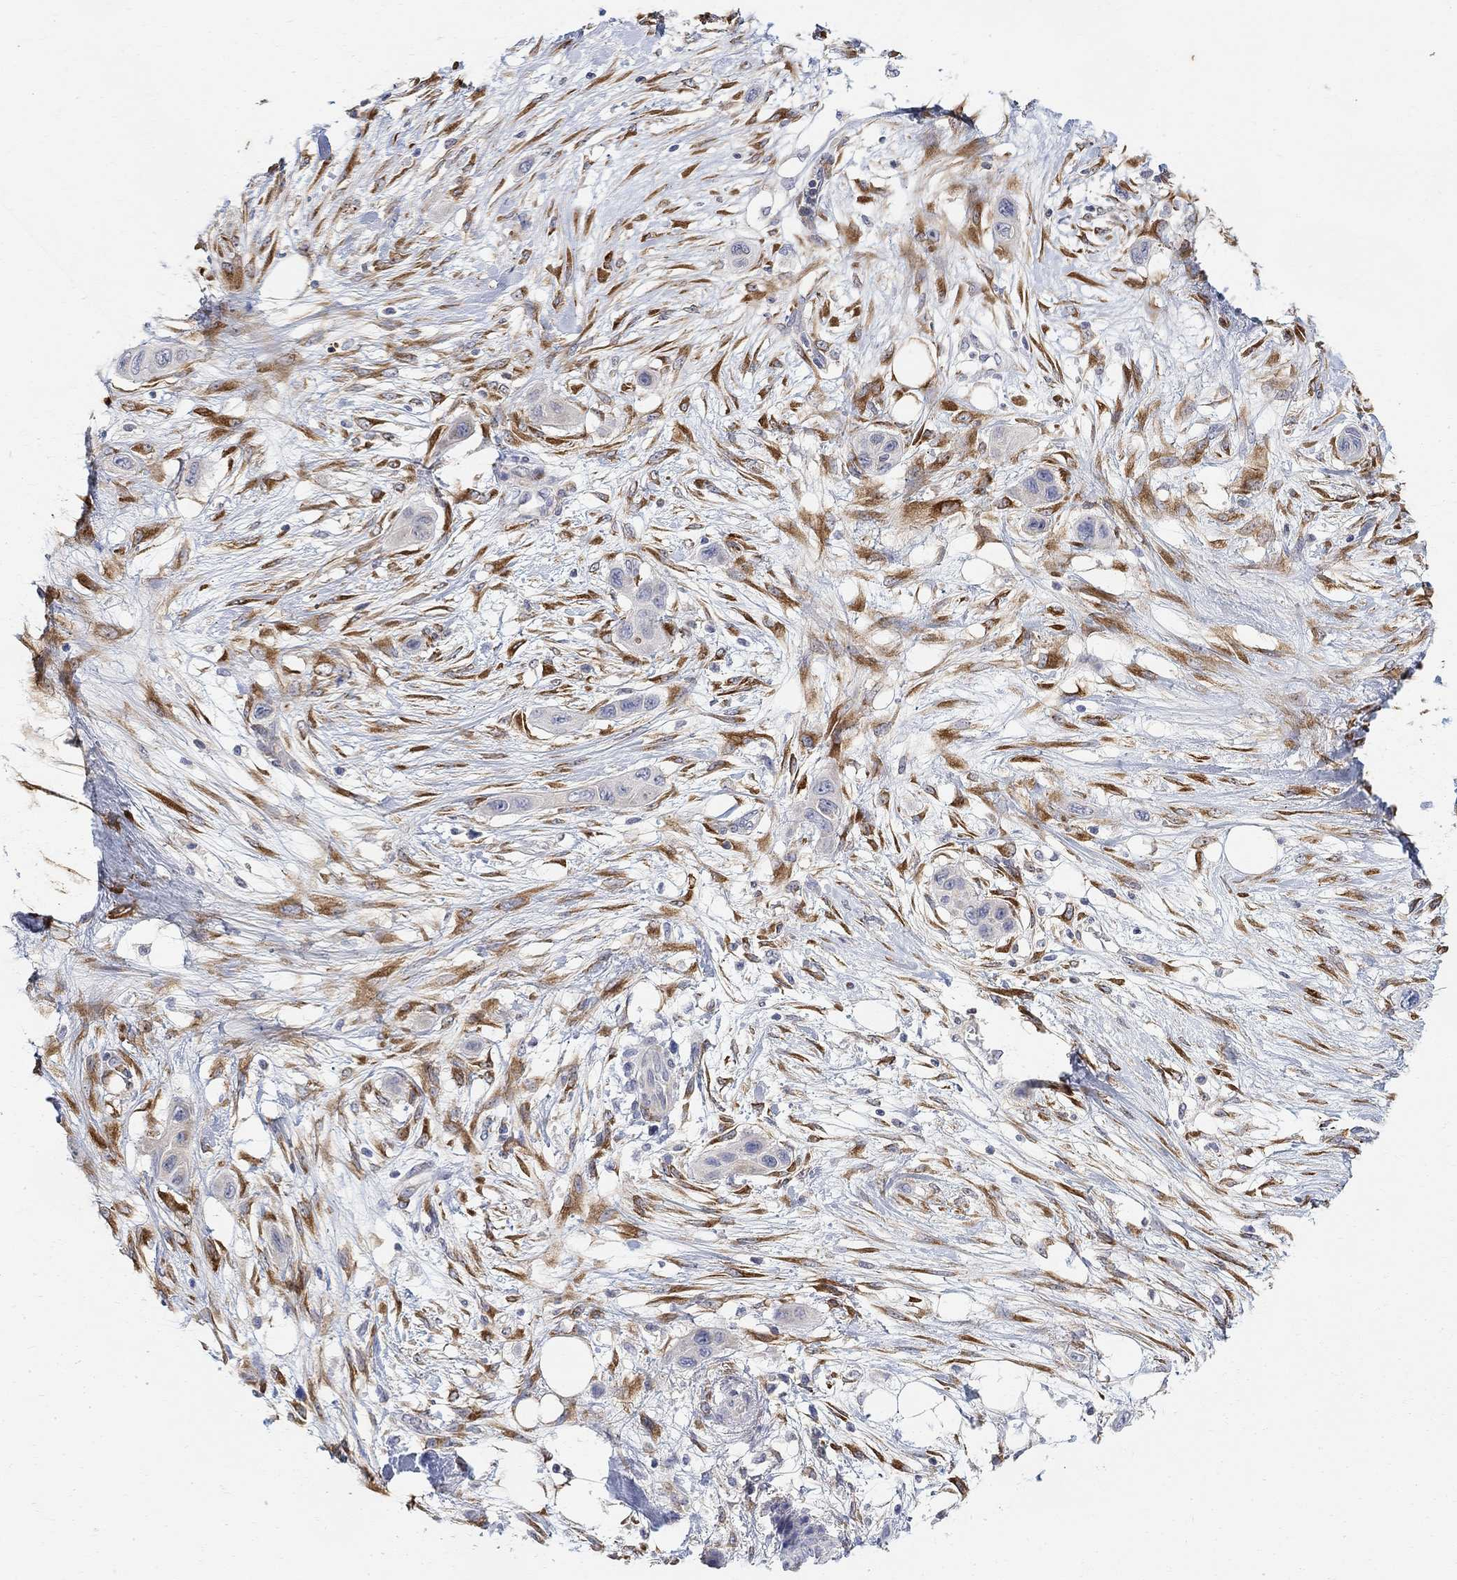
{"staining": {"intensity": "negative", "quantity": "none", "location": "none"}, "tissue": "skin cancer", "cell_type": "Tumor cells", "image_type": "cancer", "snomed": [{"axis": "morphology", "description": "Squamous cell carcinoma, NOS"}, {"axis": "topography", "description": "Skin"}], "caption": "Immunohistochemistry (IHC) histopathology image of neoplastic tissue: human skin squamous cell carcinoma stained with DAB (3,3'-diaminobenzidine) shows no significant protein expression in tumor cells.", "gene": "FNDC5", "patient": {"sex": "male", "age": 79}}